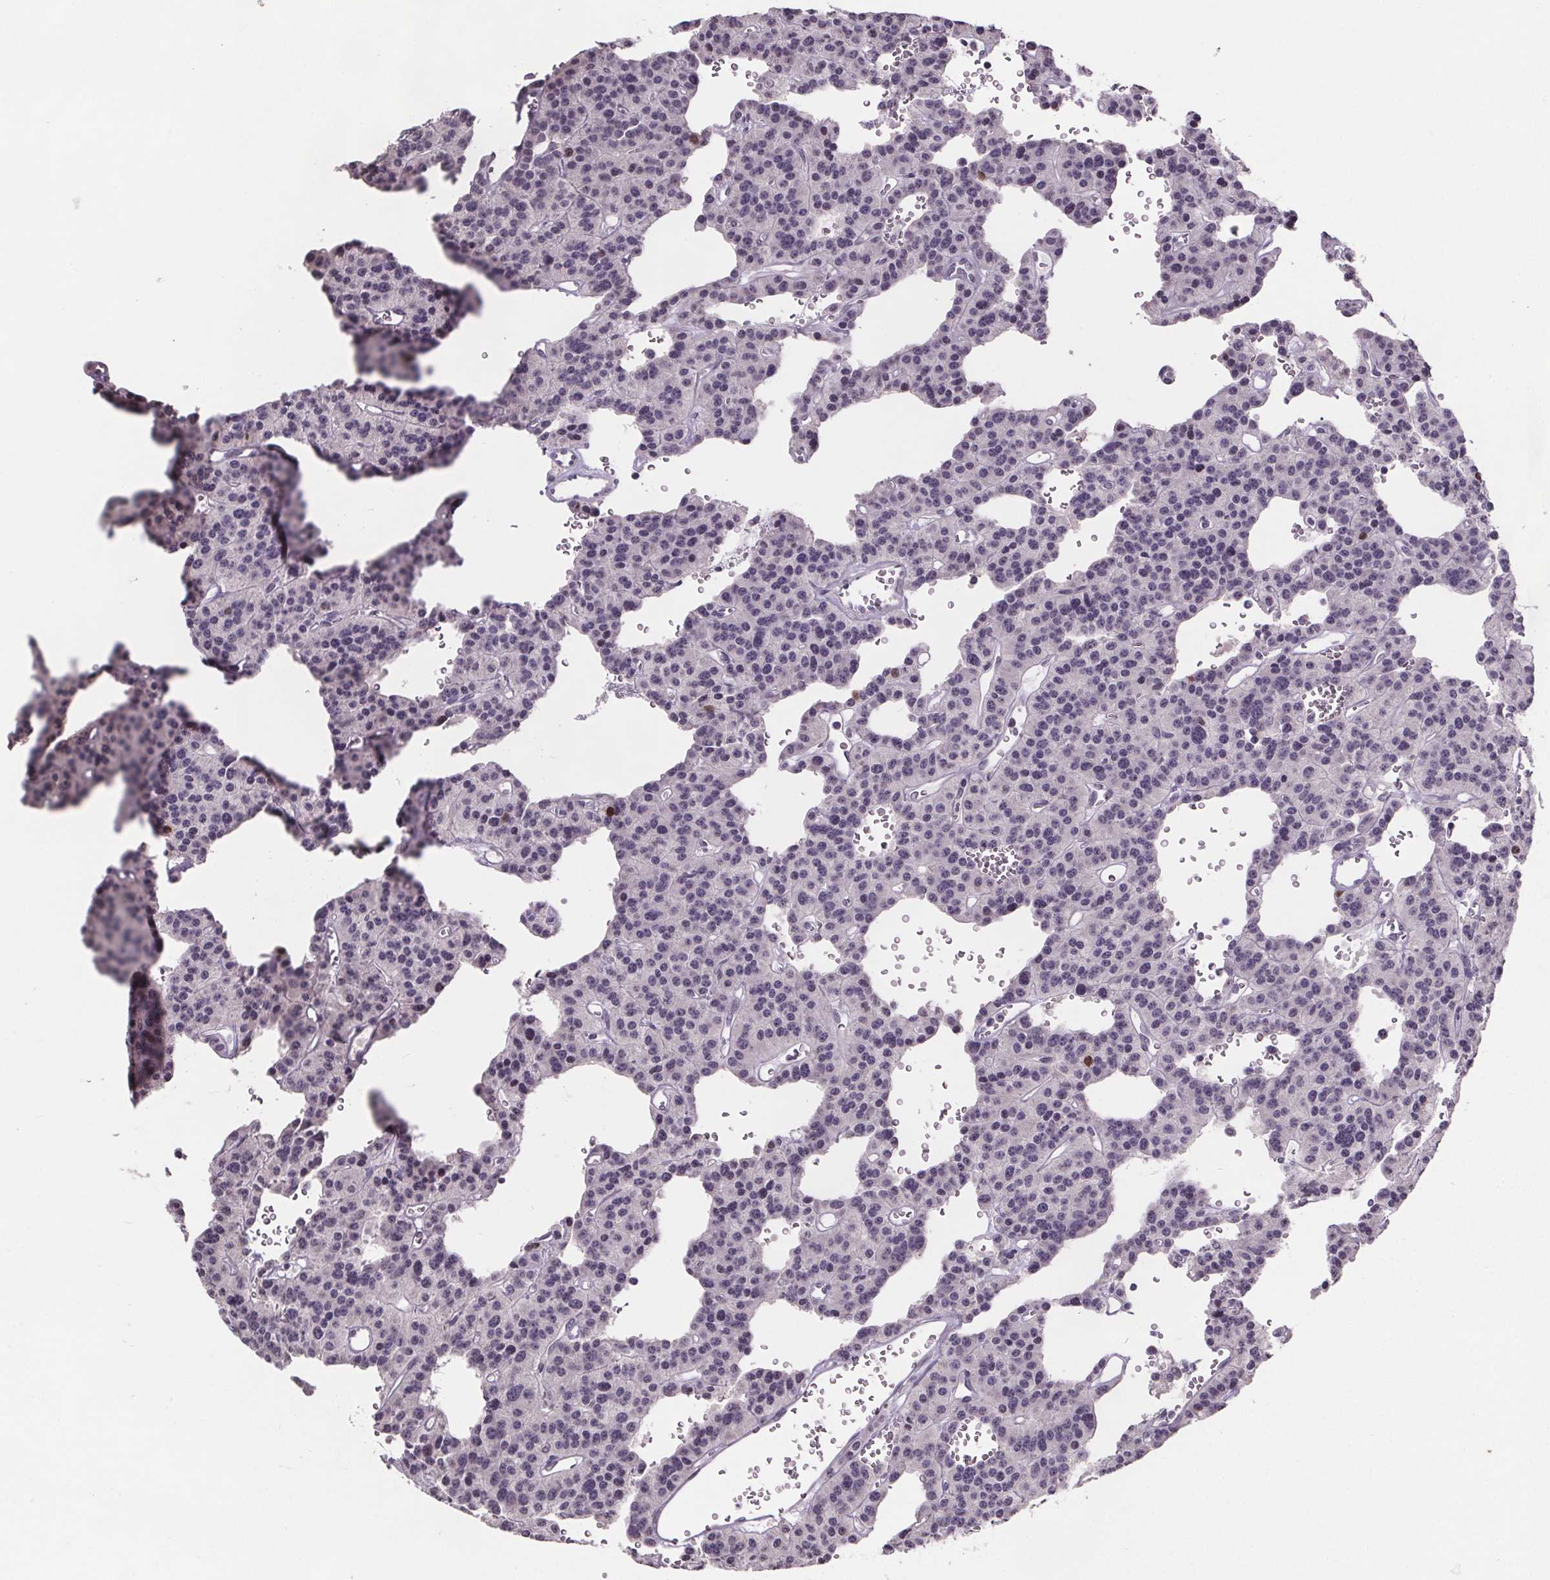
{"staining": {"intensity": "negative", "quantity": "none", "location": "none"}, "tissue": "carcinoid", "cell_type": "Tumor cells", "image_type": "cancer", "snomed": [{"axis": "morphology", "description": "Carcinoid, malignant, NOS"}, {"axis": "topography", "description": "Lung"}], "caption": "Tumor cells show no significant protein expression in carcinoid (malignant).", "gene": "NKX6-1", "patient": {"sex": "female", "age": 71}}